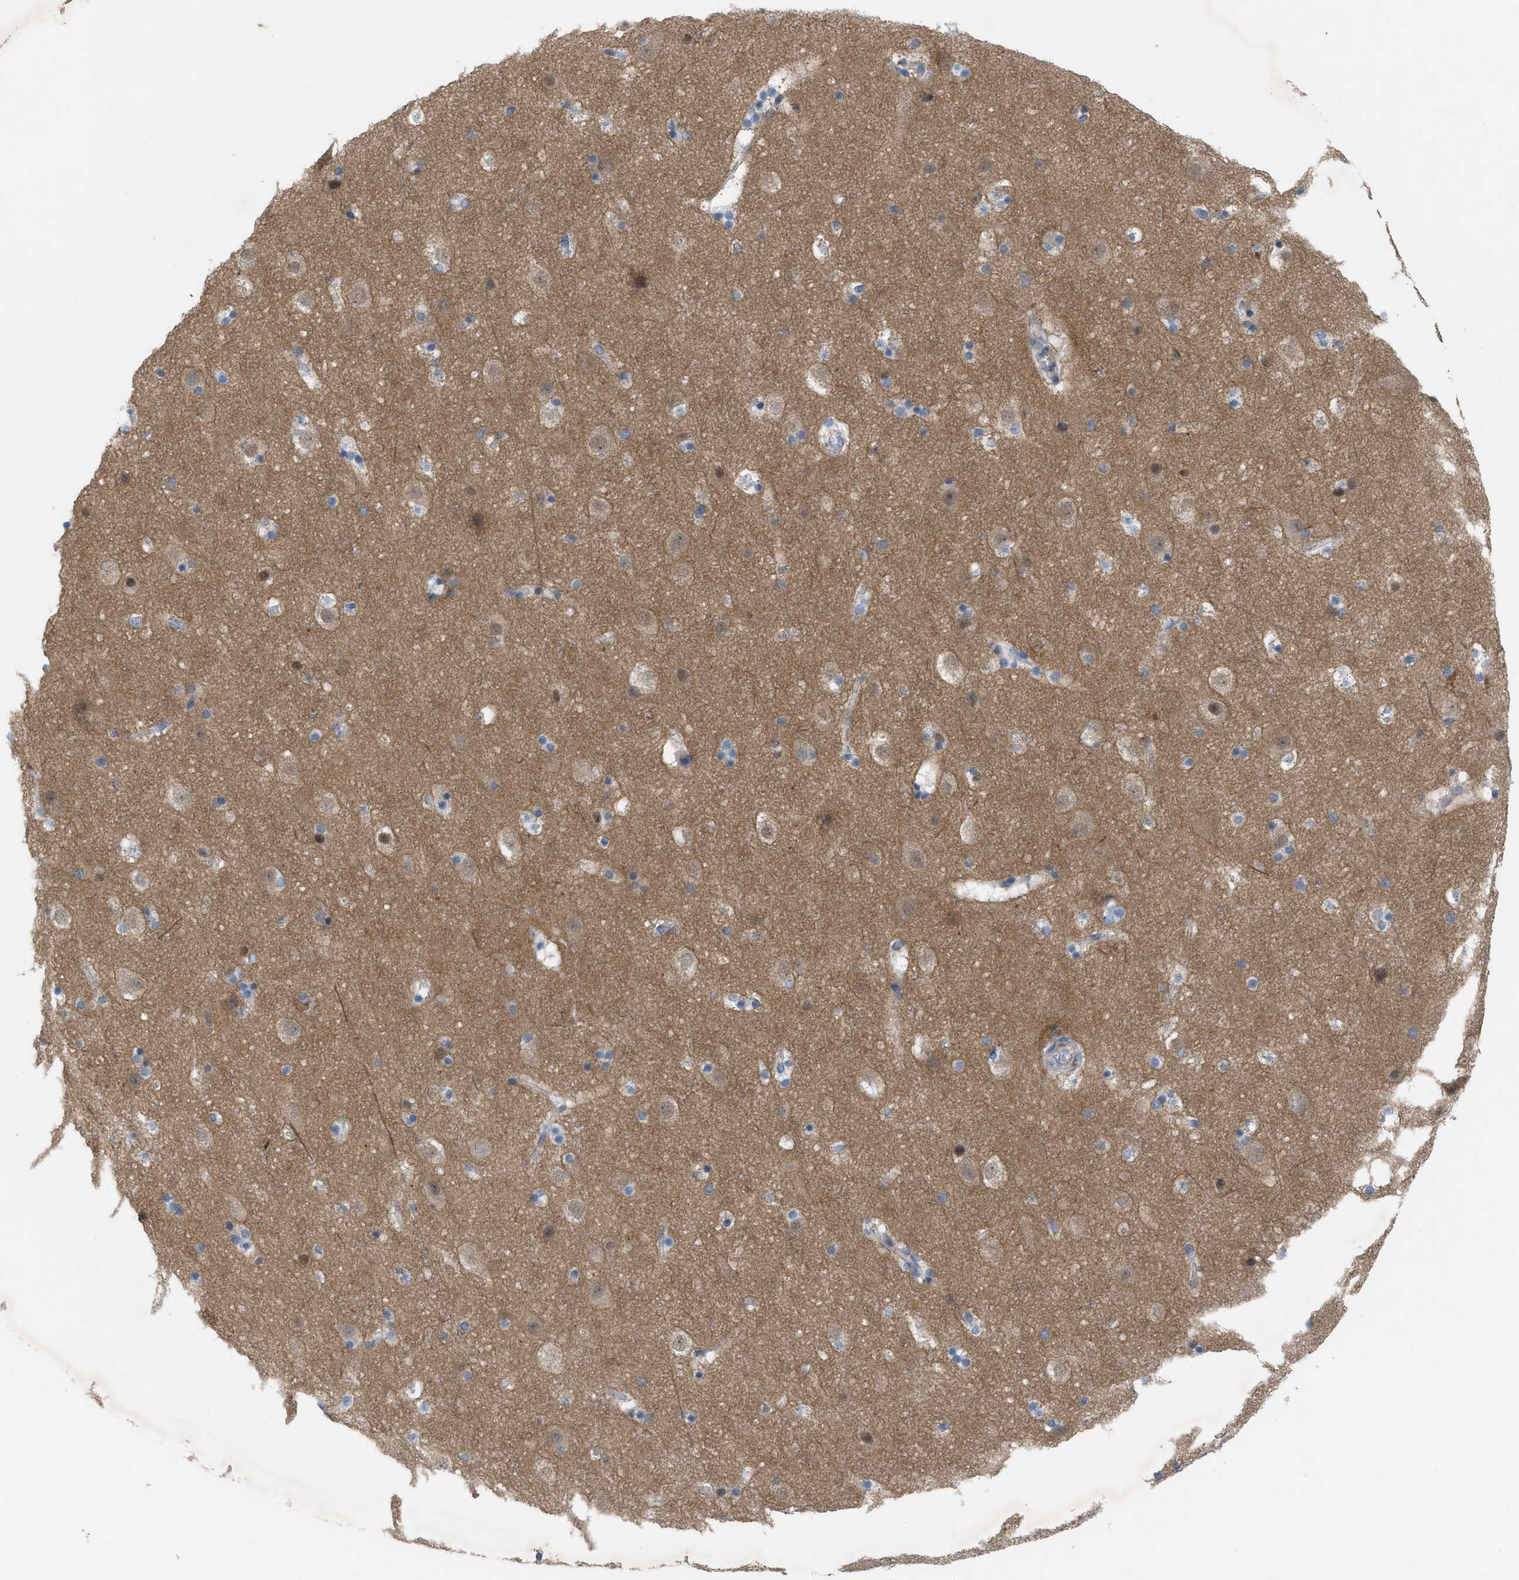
{"staining": {"intensity": "negative", "quantity": "none", "location": "none"}, "tissue": "cerebral cortex", "cell_type": "Endothelial cells", "image_type": "normal", "snomed": [{"axis": "morphology", "description": "Normal tissue, NOS"}, {"axis": "topography", "description": "Cerebral cortex"}], "caption": "Protein analysis of benign cerebral cortex displays no significant positivity in endothelial cells. (Stains: DAB IHC with hematoxylin counter stain, Microscopy: brightfield microscopy at high magnification).", "gene": "NDEL1", "patient": {"sex": "male", "age": 45}}